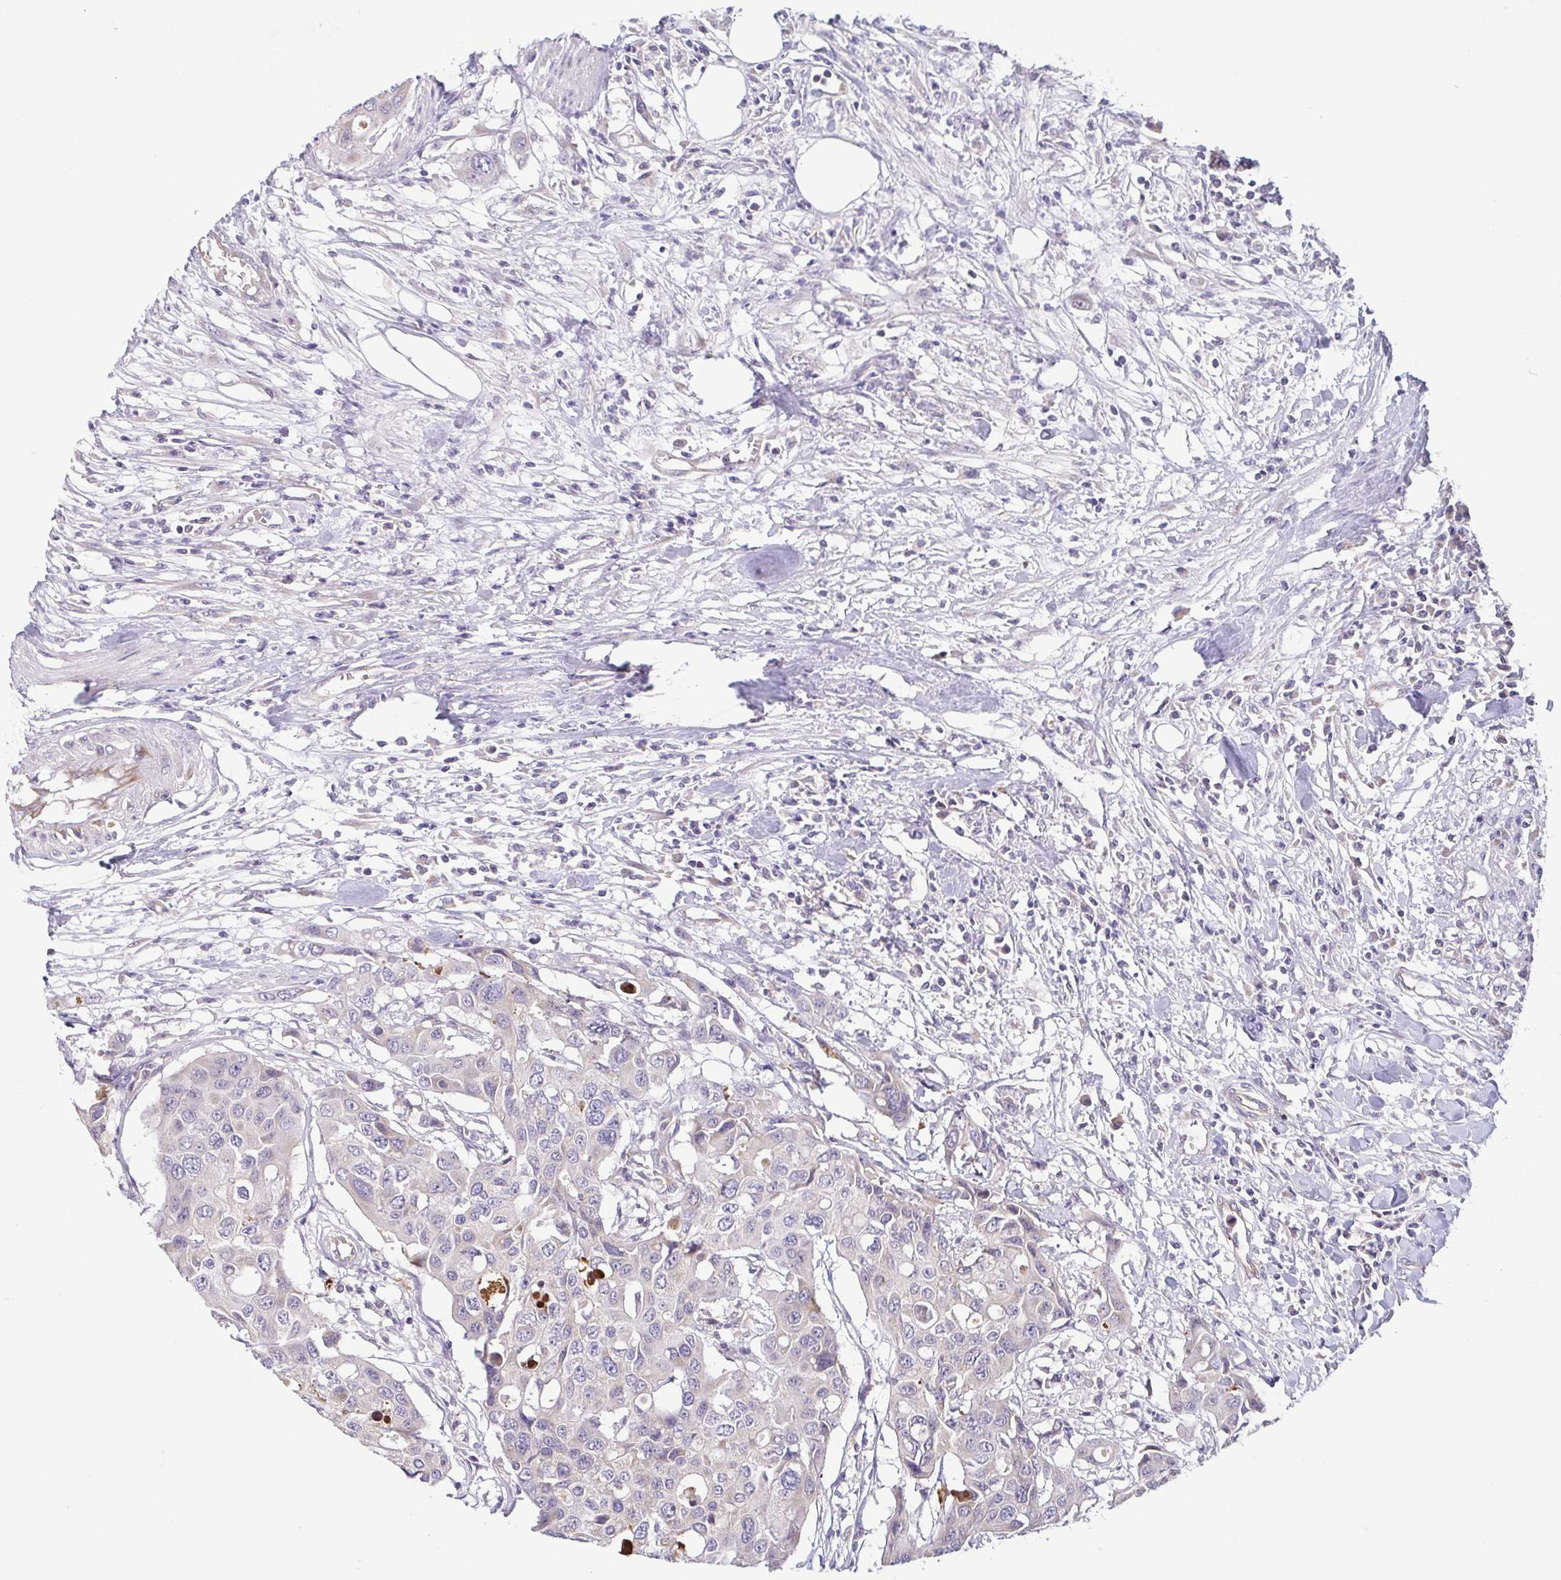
{"staining": {"intensity": "negative", "quantity": "none", "location": "none"}, "tissue": "colorectal cancer", "cell_type": "Tumor cells", "image_type": "cancer", "snomed": [{"axis": "morphology", "description": "Adenocarcinoma, NOS"}, {"axis": "topography", "description": "Colon"}], "caption": "The IHC histopathology image has no significant staining in tumor cells of colorectal cancer tissue. The staining was performed using DAB (3,3'-diaminobenzidine) to visualize the protein expression in brown, while the nuclei were stained in blue with hematoxylin (Magnification: 20x).", "gene": "OSBPL7", "patient": {"sex": "male", "age": 77}}